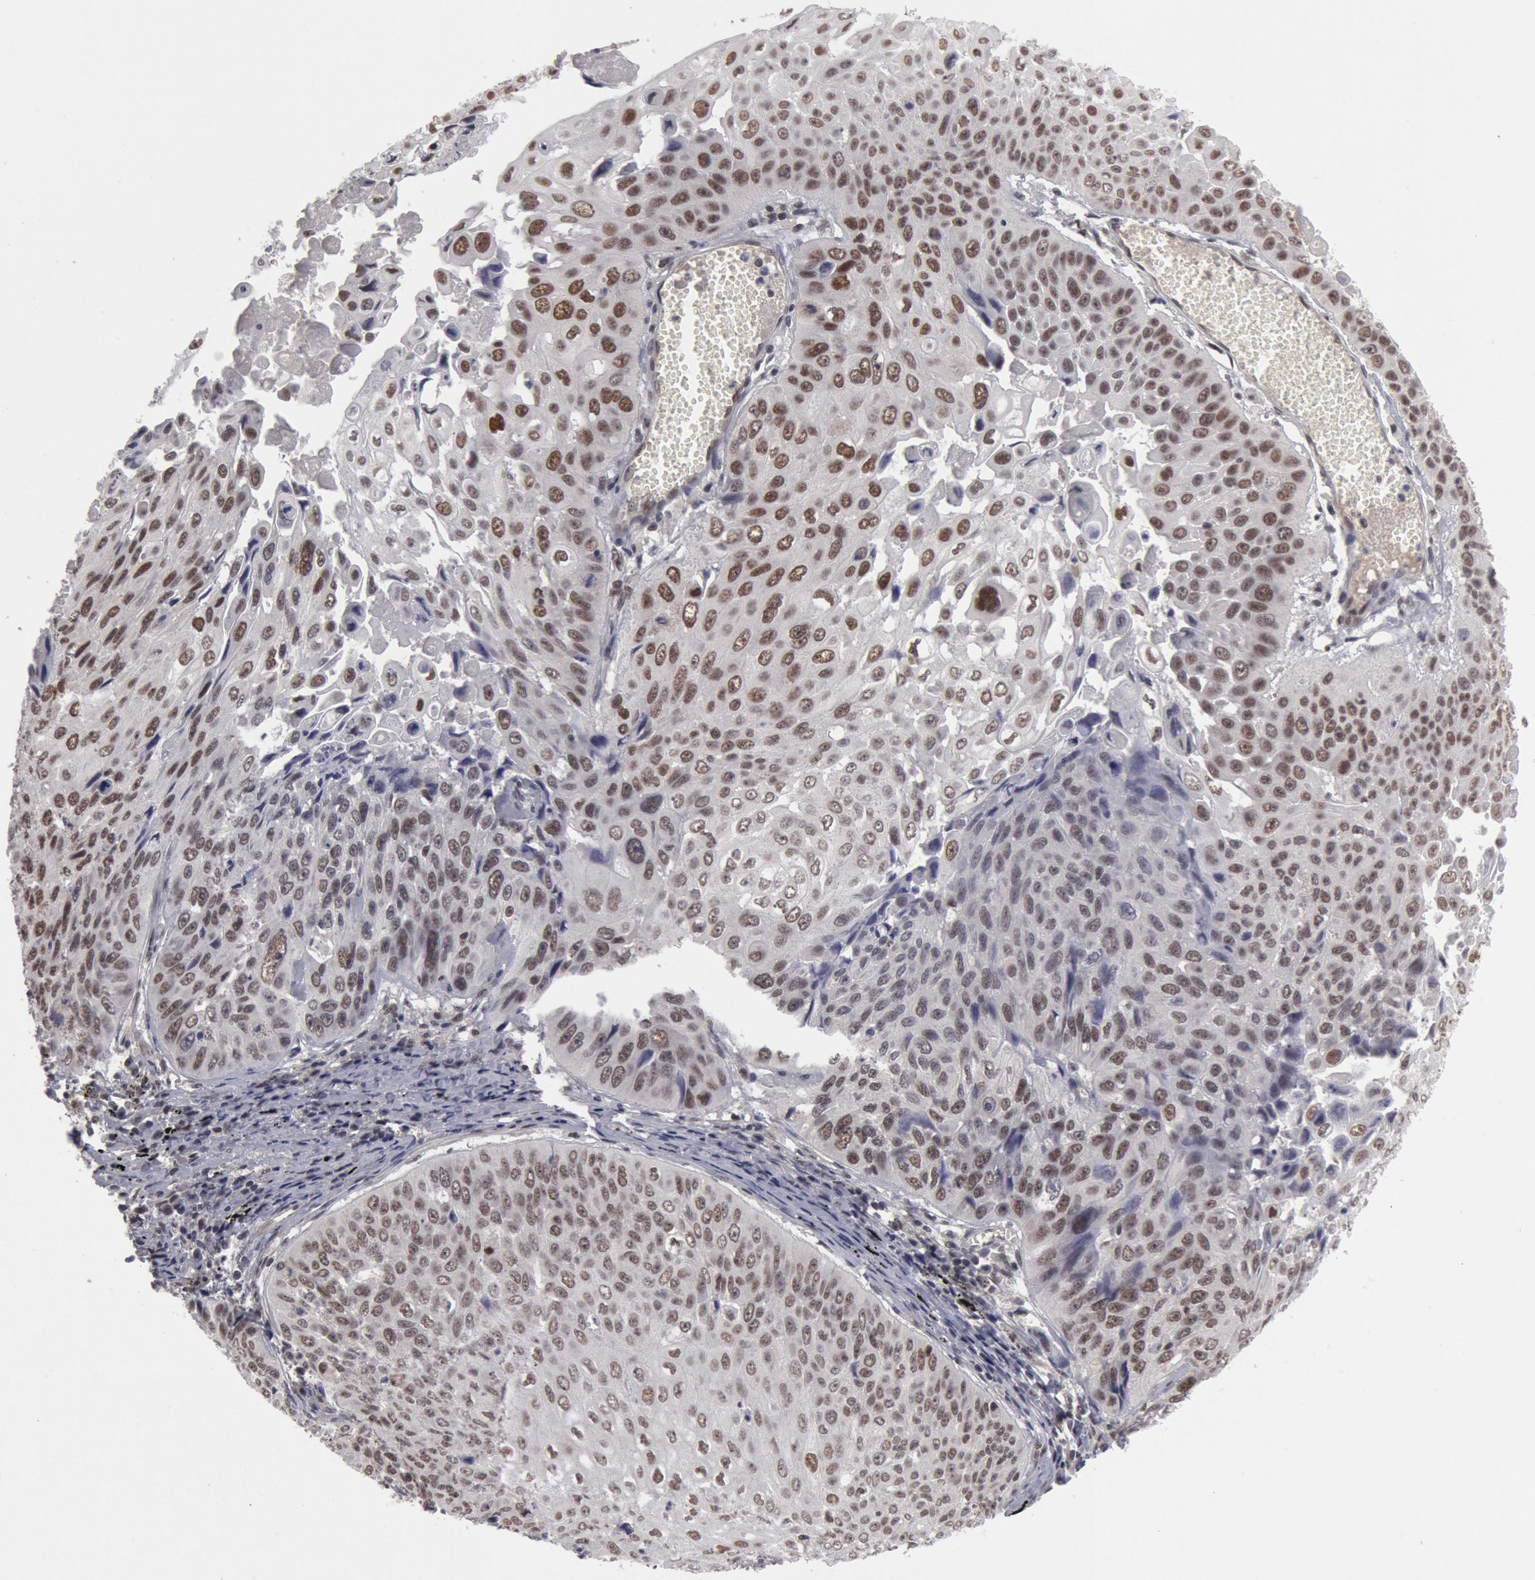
{"staining": {"intensity": "weak", "quantity": "25%-75%", "location": "nuclear"}, "tissue": "lung cancer", "cell_type": "Tumor cells", "image_type": "cancer", "snomed": [{"axis": "morphology", "description": "Adenocarcinoma, NOS"}, {"axis": "topography", "description": "Lung"}], "caption": "Tumor cells reveal low levels of weak nuclear expression in about 25%-75% of cells in lung cancer.", "gene": "PPP4R3B", "patient": {"sex": "male", "age": 60}}